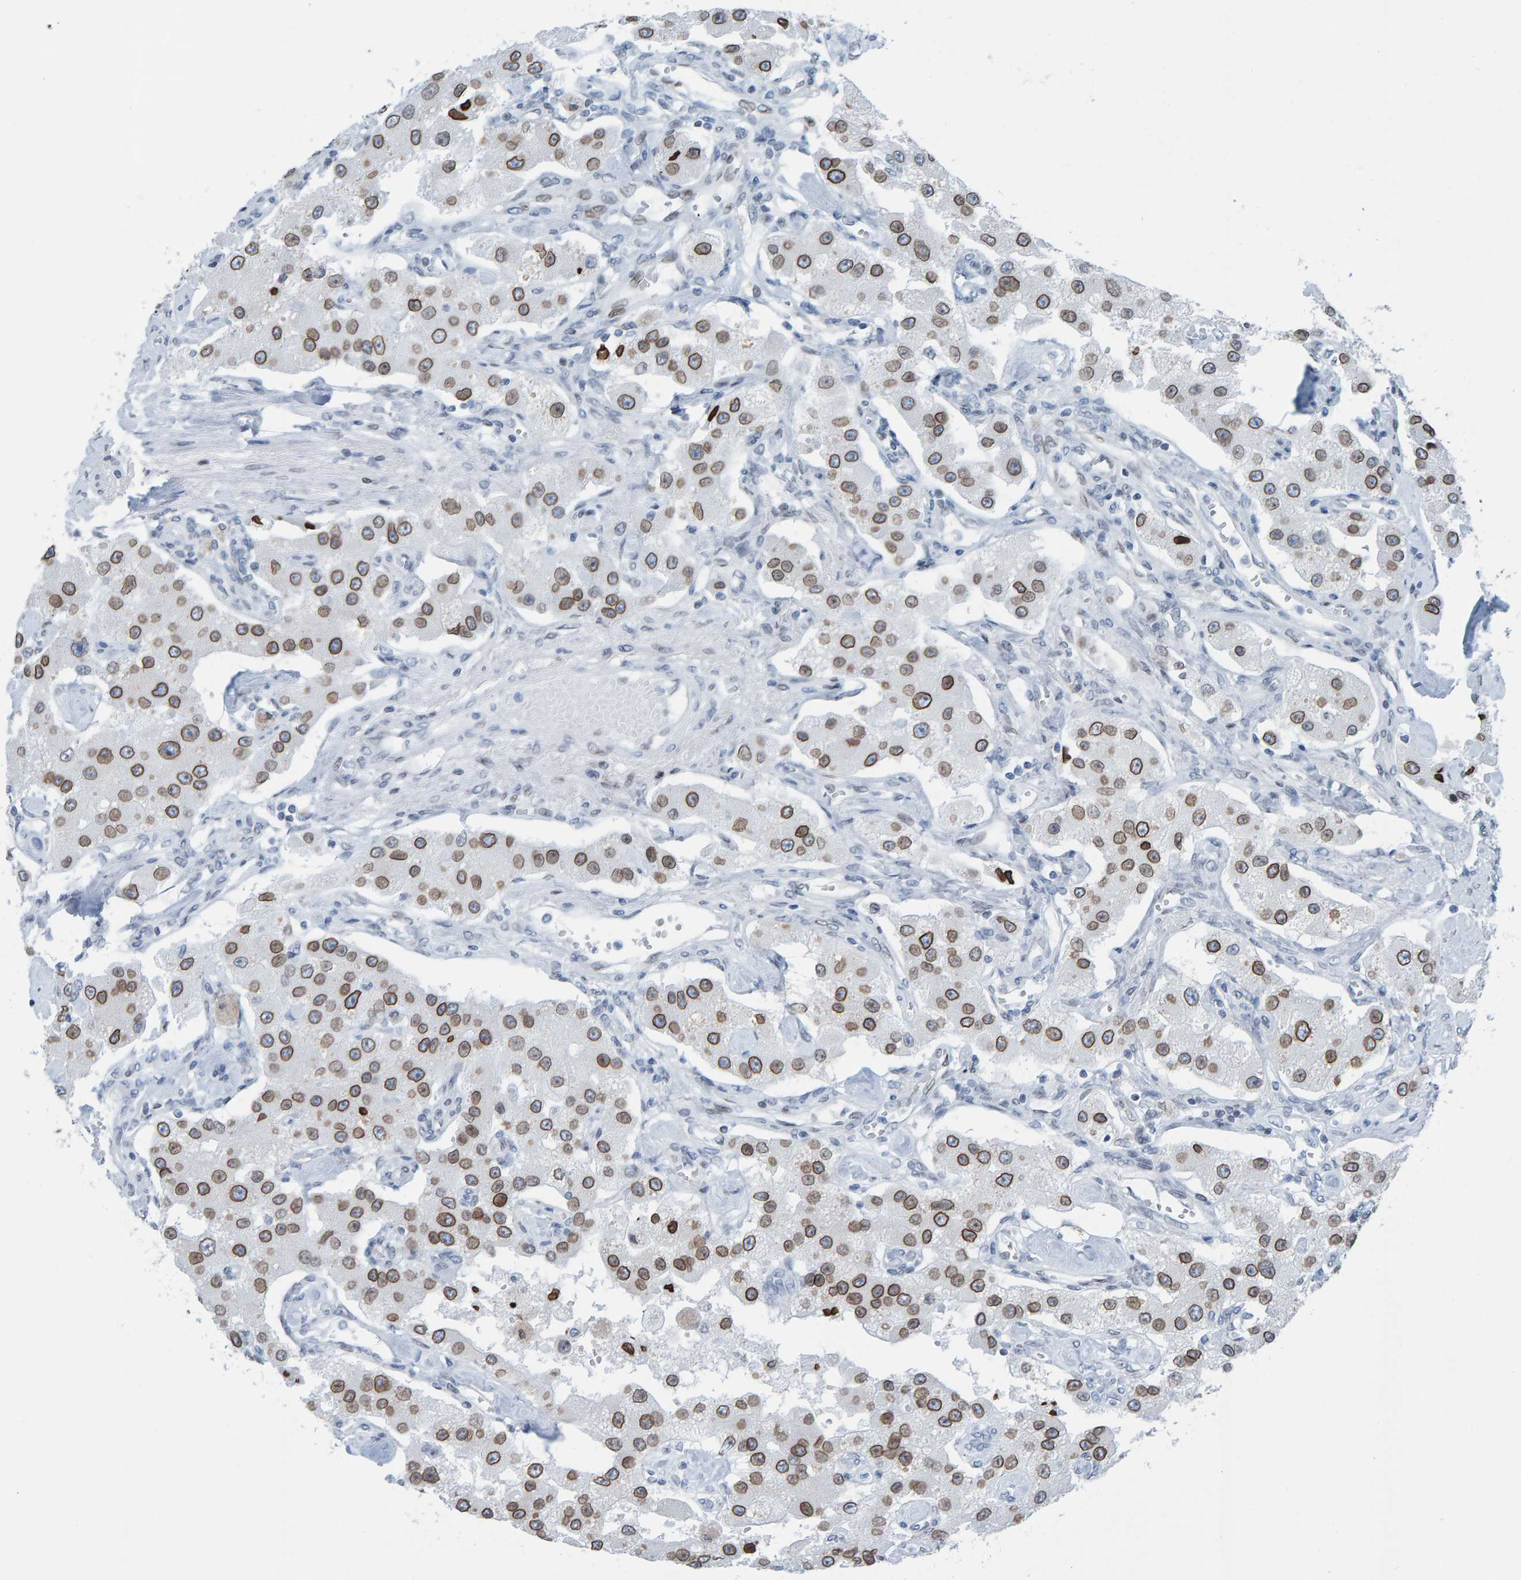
{"staining": {"intensity": "moderate", "quantity": ">75%", "location": "cytoplasmic/membranous,nuclear"}, "tissue": "carcinoid", "cell_type": "Tumor cells", "image_type": "cancer", "snomed": [{"axis": "morphology", "description": "Carcinoid, malignant, NOS"}, {"axis": "topography", "description": "Pancreas"}], "caption": "This is a micrograph of IHC staining of carcinoid (malignant), which shows moderate positivity in the cytoplasmic/membranous and nuclear of tumor cells.", "gene": "LMNB2", "patient": {"sex": "male", "age": 41}}